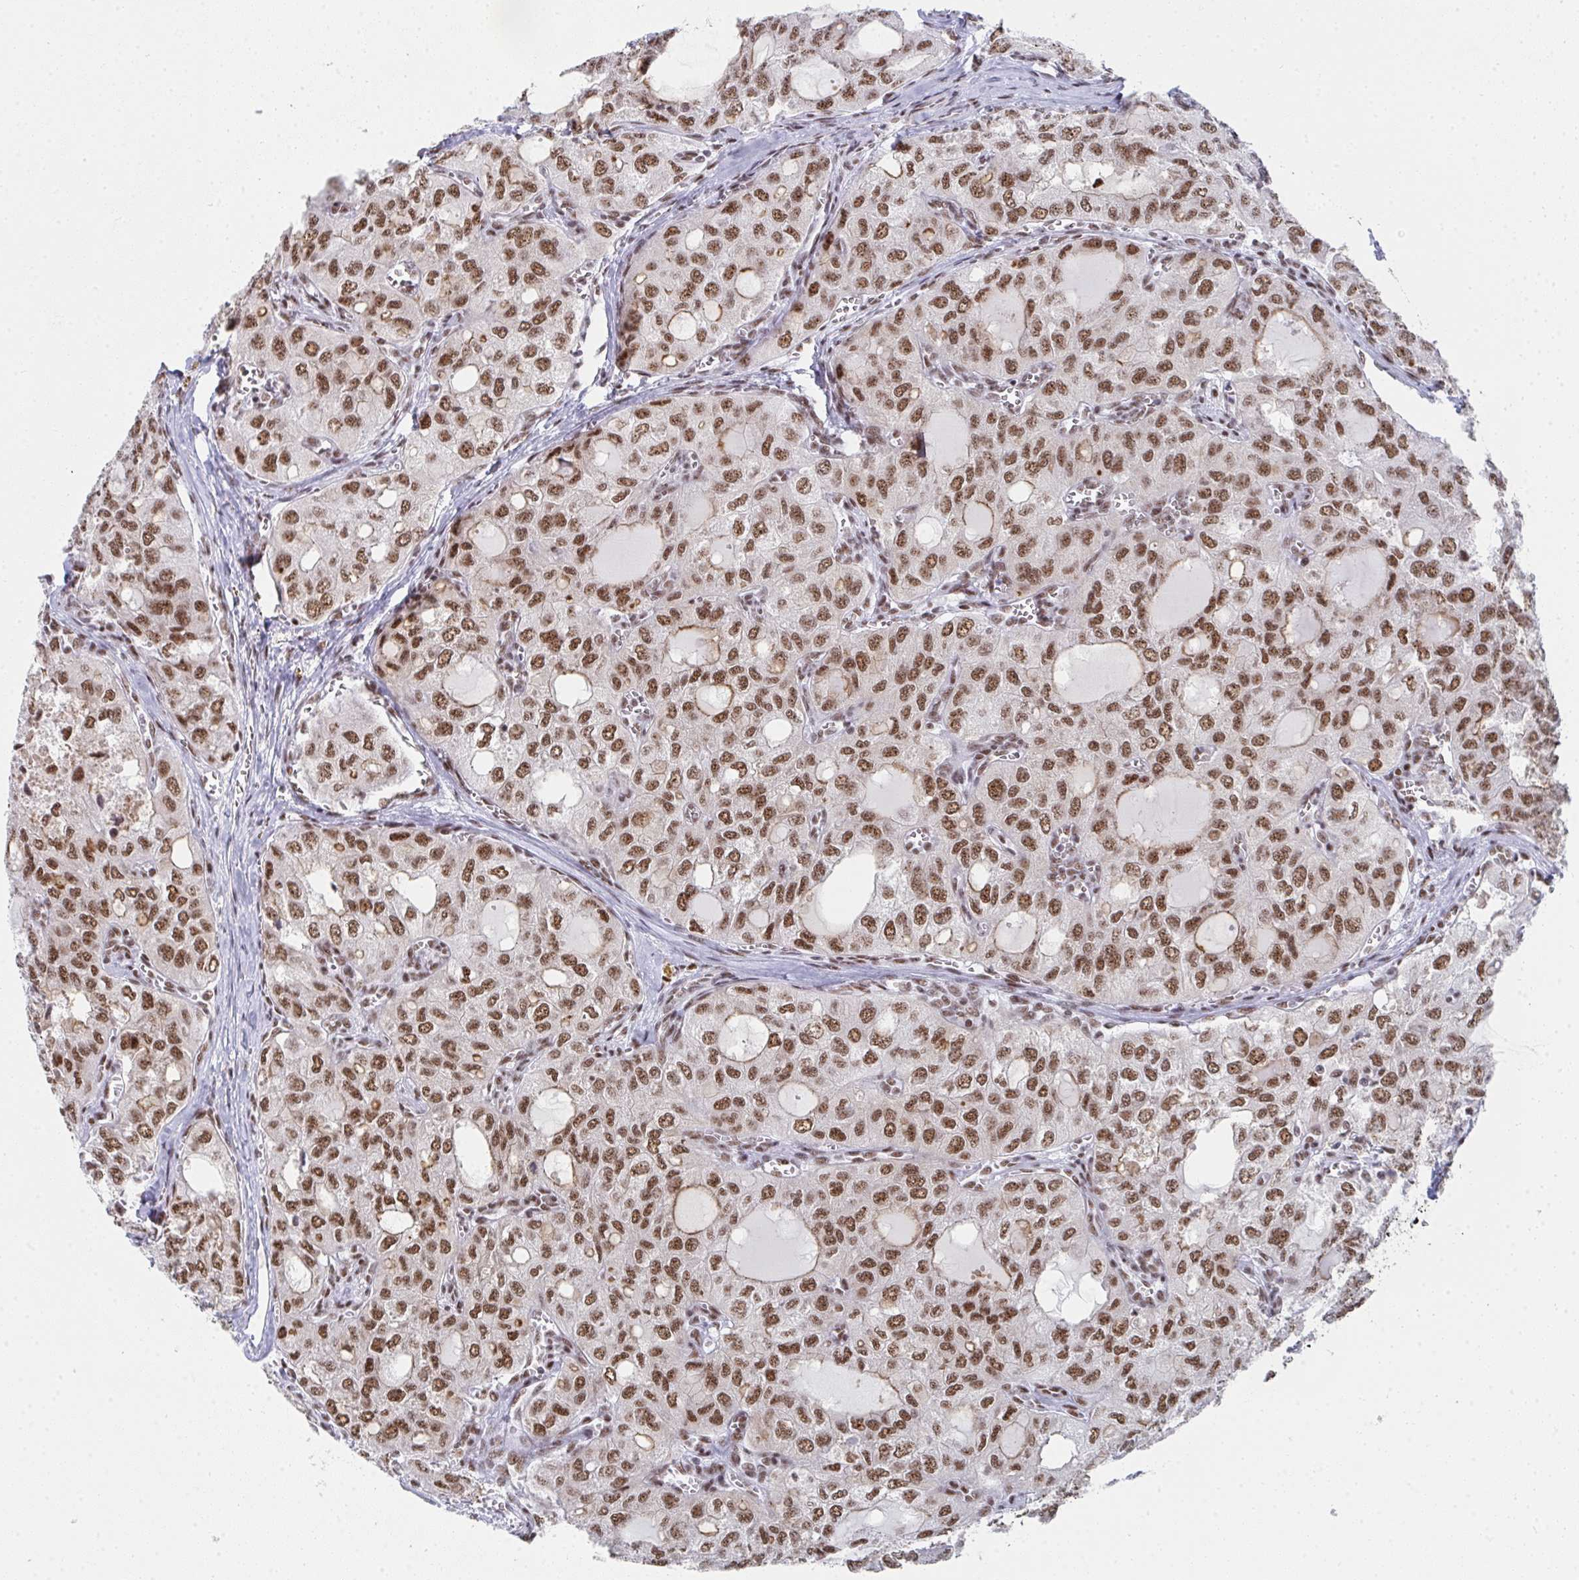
{"staining": {"intensity": "moderate", "quantity": ">75%", "location": "nuclear"}, "tissue": "thyroid cancer", "cell_type": "Tumor cells", "image_type": "cancer", "snomed": [{"axis": "morphology", "description": "Follicular adenoma carcinoma, NOS"}, {"axis": "topography", "description": "Thyroid gland"}], "caption": "High-magnification brightfield microscopy of thyroid cancer stained with DAB (brown) and counterstained with hematoxylin (blue). tumor cells exhibit moderate nuclear staining is appreciated in approximately>75% of cells.", "gene": "SNRNP70", "patient": {"sex": "male", "age": 75}}